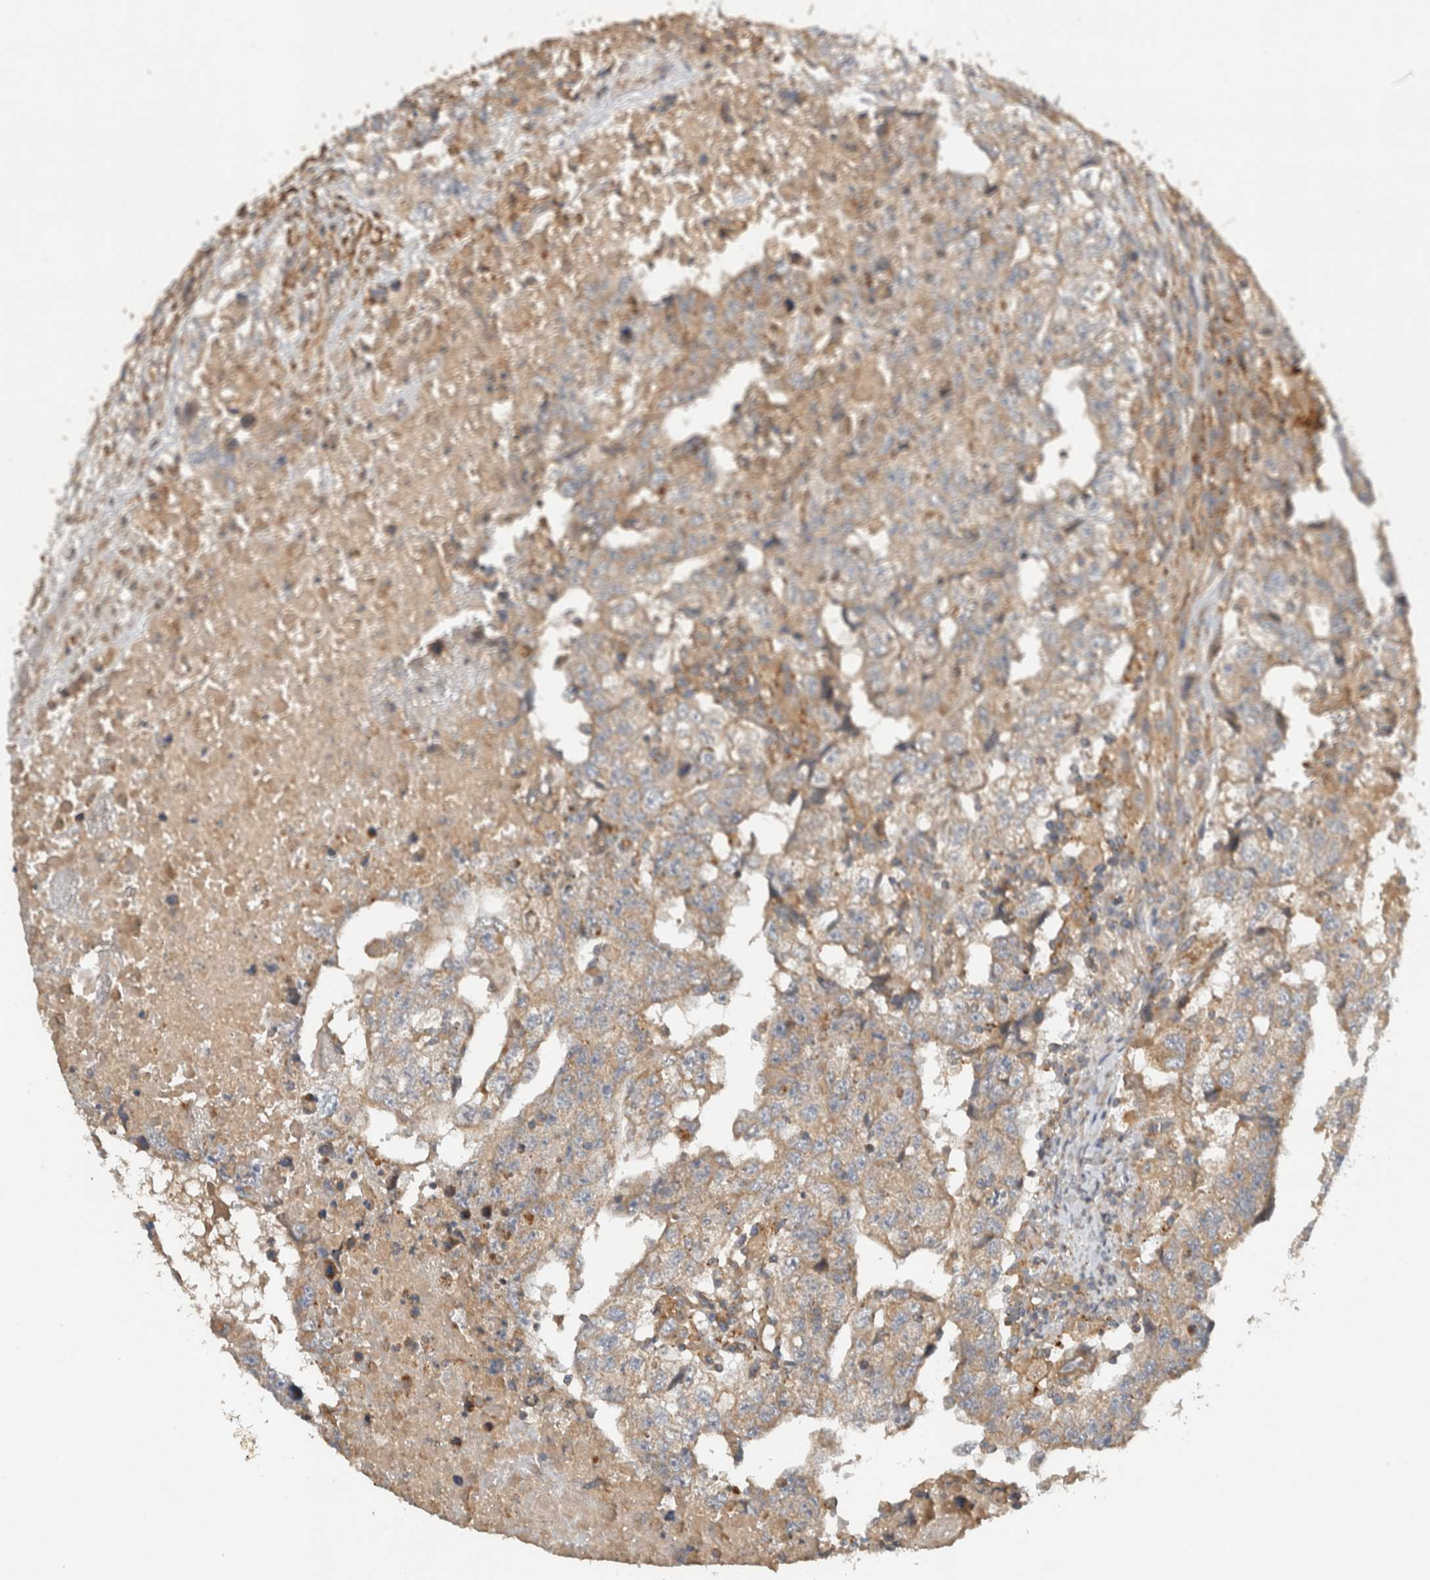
{"staining": {"intensity": "weak", "quantity": ">75%", "location": "cytoplasmic/membranous"}, "tissue": "testis cancer", "cell_type": "Tumor cells", "image_type": "cancer", "snomed": [{"axis": "morphology", "description": "Carcinoma, Embryonal, NOS"}, {"axis": "topography", "description": "Testis"}], "caption": "Protein analysis of testis cancer tissue exhibits weak cytoplasmic/membranous positivity in approximately >75% of tumor cells. Immunohistochemistry stains the protein in brown and the nuclei are stained blue.", "gene": "ARMC9", "patient": {"sex": "male", "age": 36}}